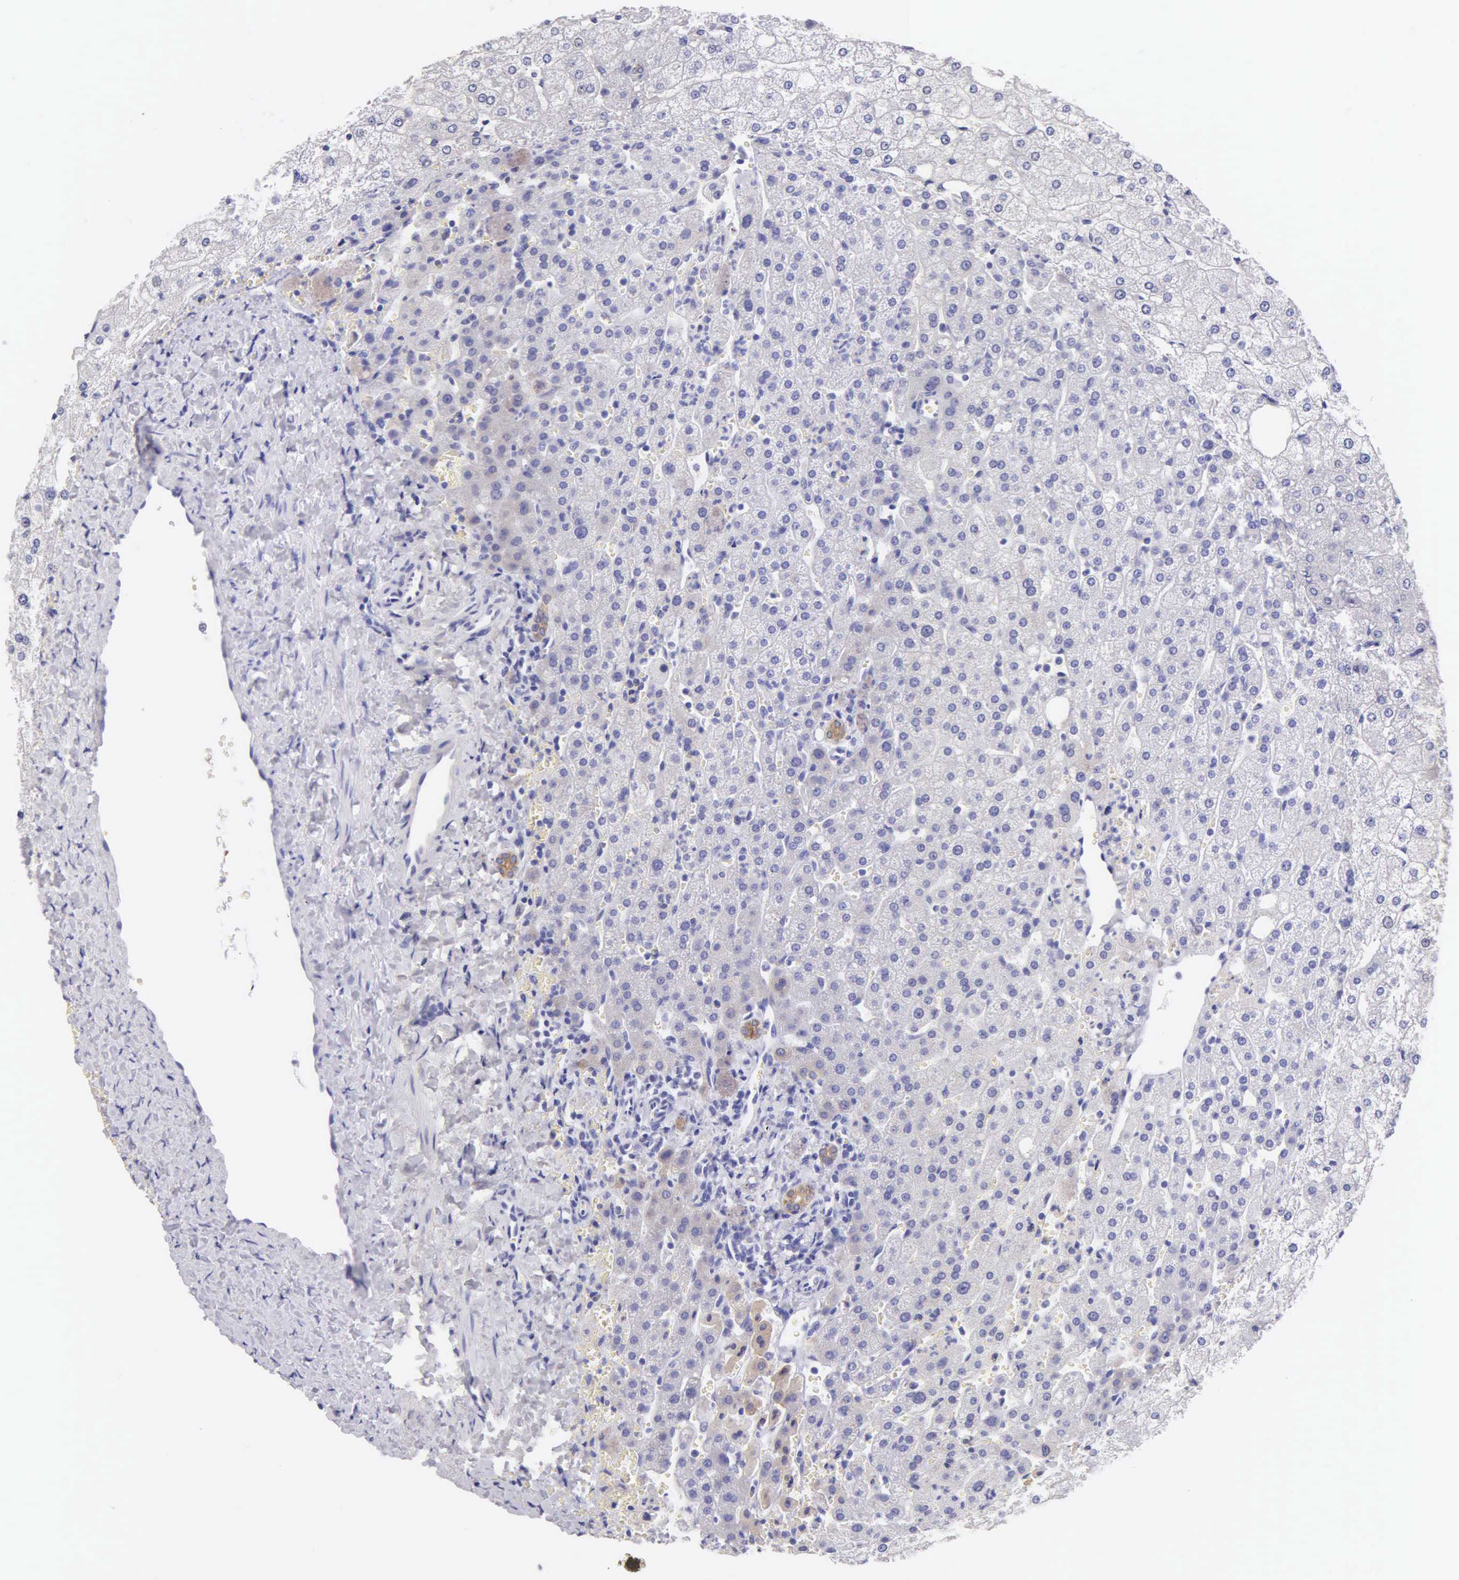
{"staining": {"intensity": "weak", "quantity": "25%-75%", "location": "cytoplasmic/membranous"}, "tissue": "liver", "cell_type": "Cholangiocytes", "image_type": "normal", "snomed": [{"axis": "morphology", "description": "Normal tissue, NOS"}, {"axis": "morphology", "description": "Adenocarcinoma, metastatic, NOS"}, {"axis": "topography", "description": "Liver"}], "caption": "Normal liver was stained to show a protein in brown. There is low levels of weak cytoplasmic/membranous positivity in approximately 25%-75% of cholangiocytes. Nuclei are stained in blue.", "gene": "KRT17", "patient": {"sex": "male", "age": 38}}